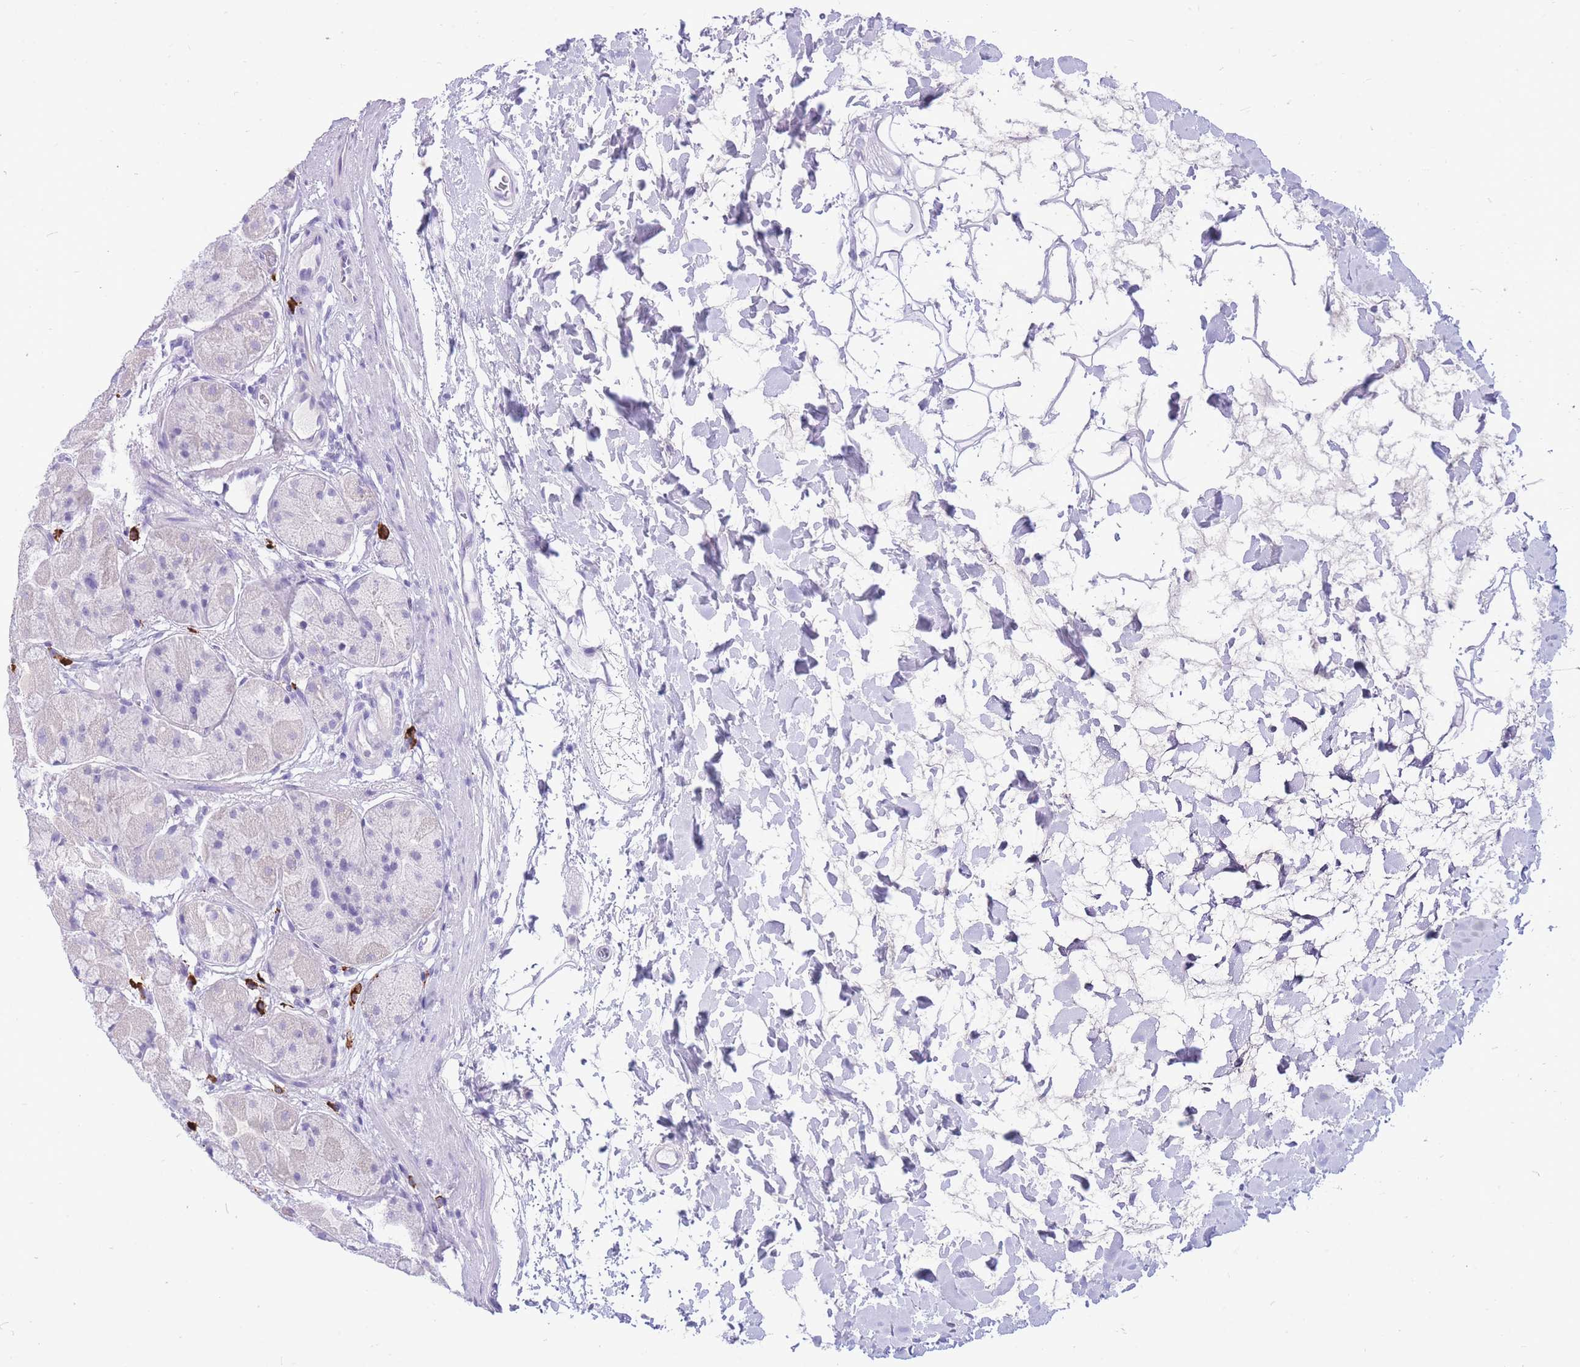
{"staining": {"intensity": "negative", "quantity": "none", "location": "none"}, "tissue": "stomach", "cell_type": "Glandular cells", "image_type": "normal", "snomed": [{"axis": "morphology", "description": "Normal tissue, NOS"}, {"axis": "topography", "description": "Stomach"}], "caption": "Micrograph shows no significant protein expression in glandular cells of normal stomach.", "gene": "ZFP62", "patient": {"sex": "male", "age": 57}}